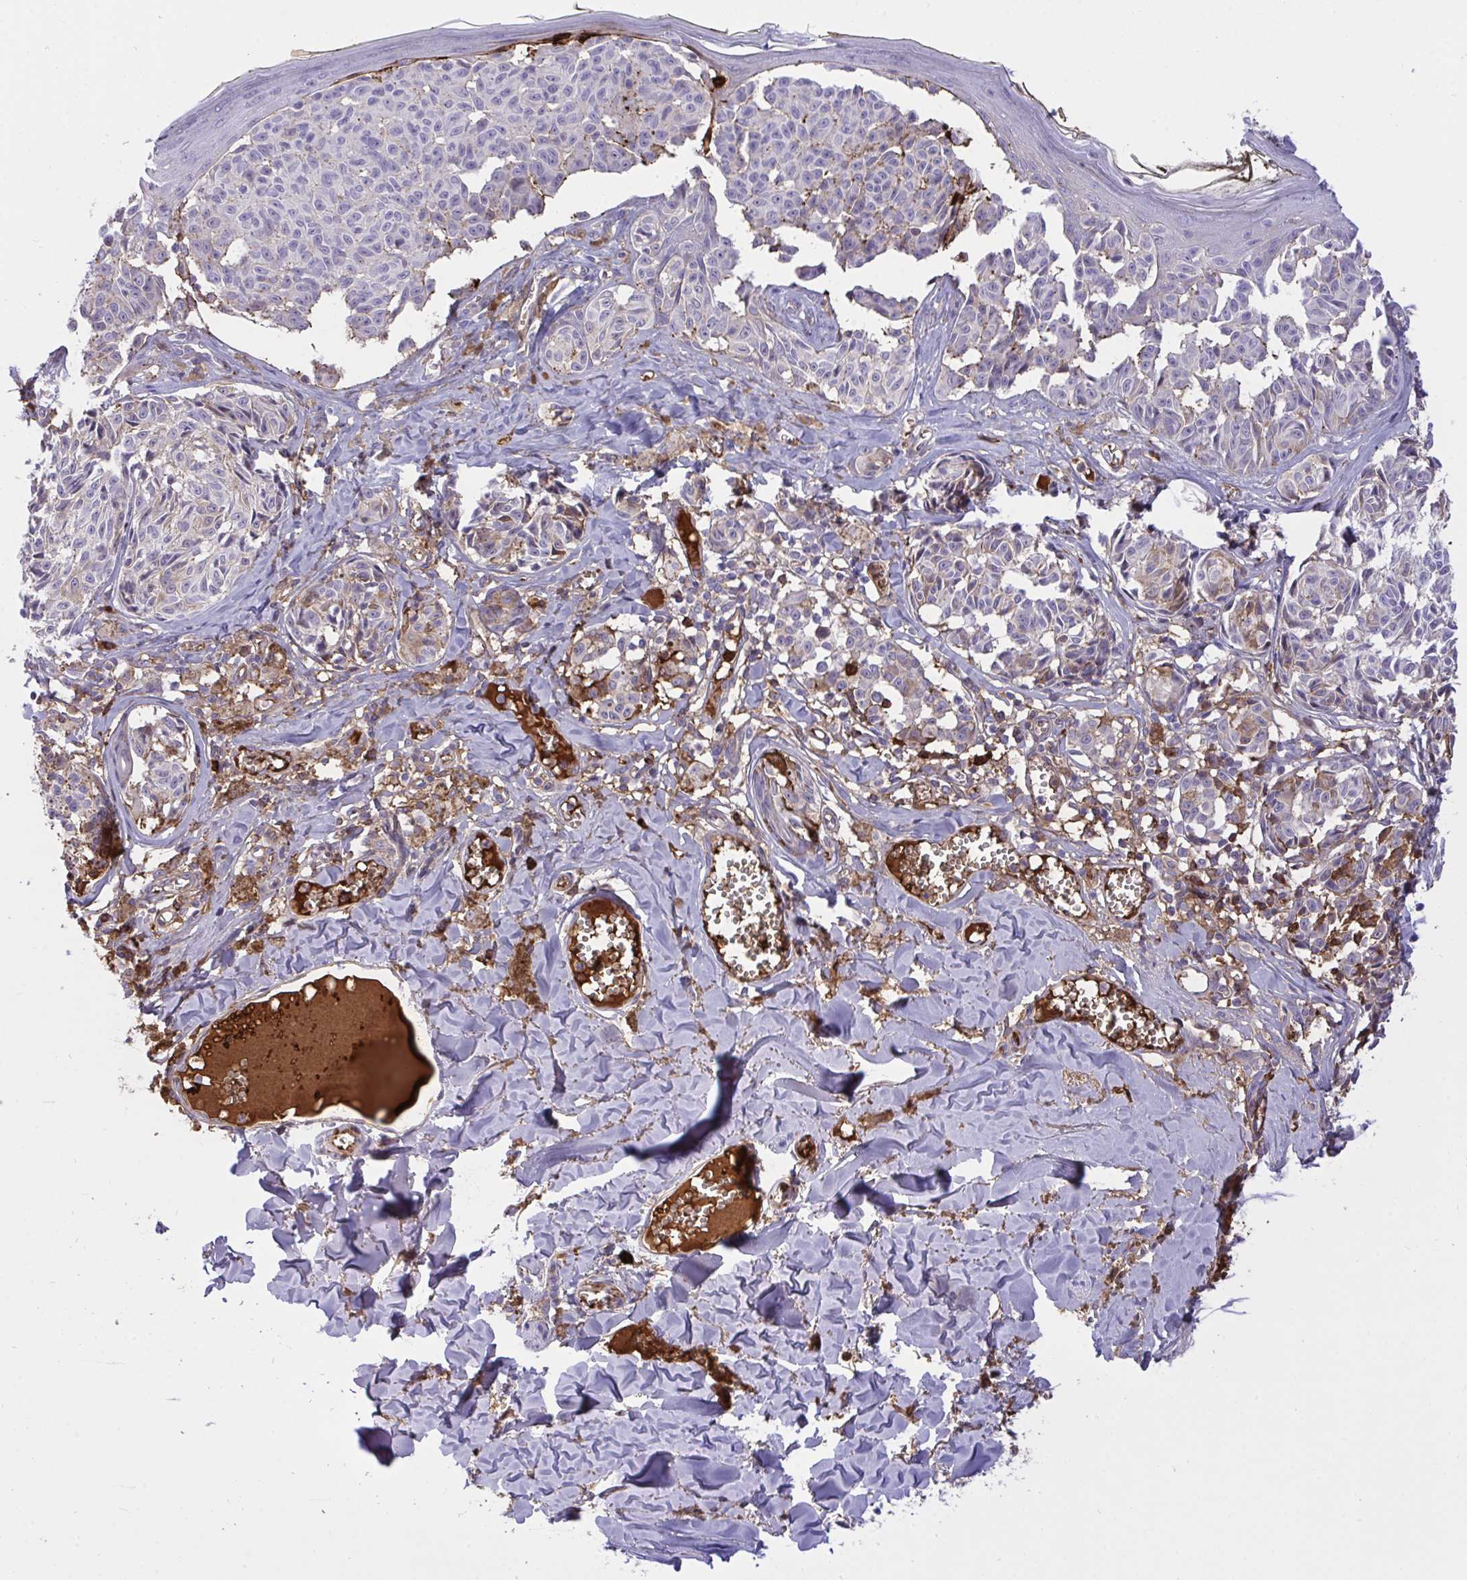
{"staining": {"intensity": "negative", "quantity": "none", "location": "none"}, "tissue": "melanoma", "cell_type": "Tumor cells", "image_type": "cancer", "snomed": [{"axis": "morphology", "description": "Malignant melanoma, NOS"}, {"axis": "topography", "description": "Skin"}], "caption": "Melanoma was stained to show a protein in brown. There is no significant staining in tumor cells.", "gene": "F2", "patient": {"sex": "female", "age": 43}}